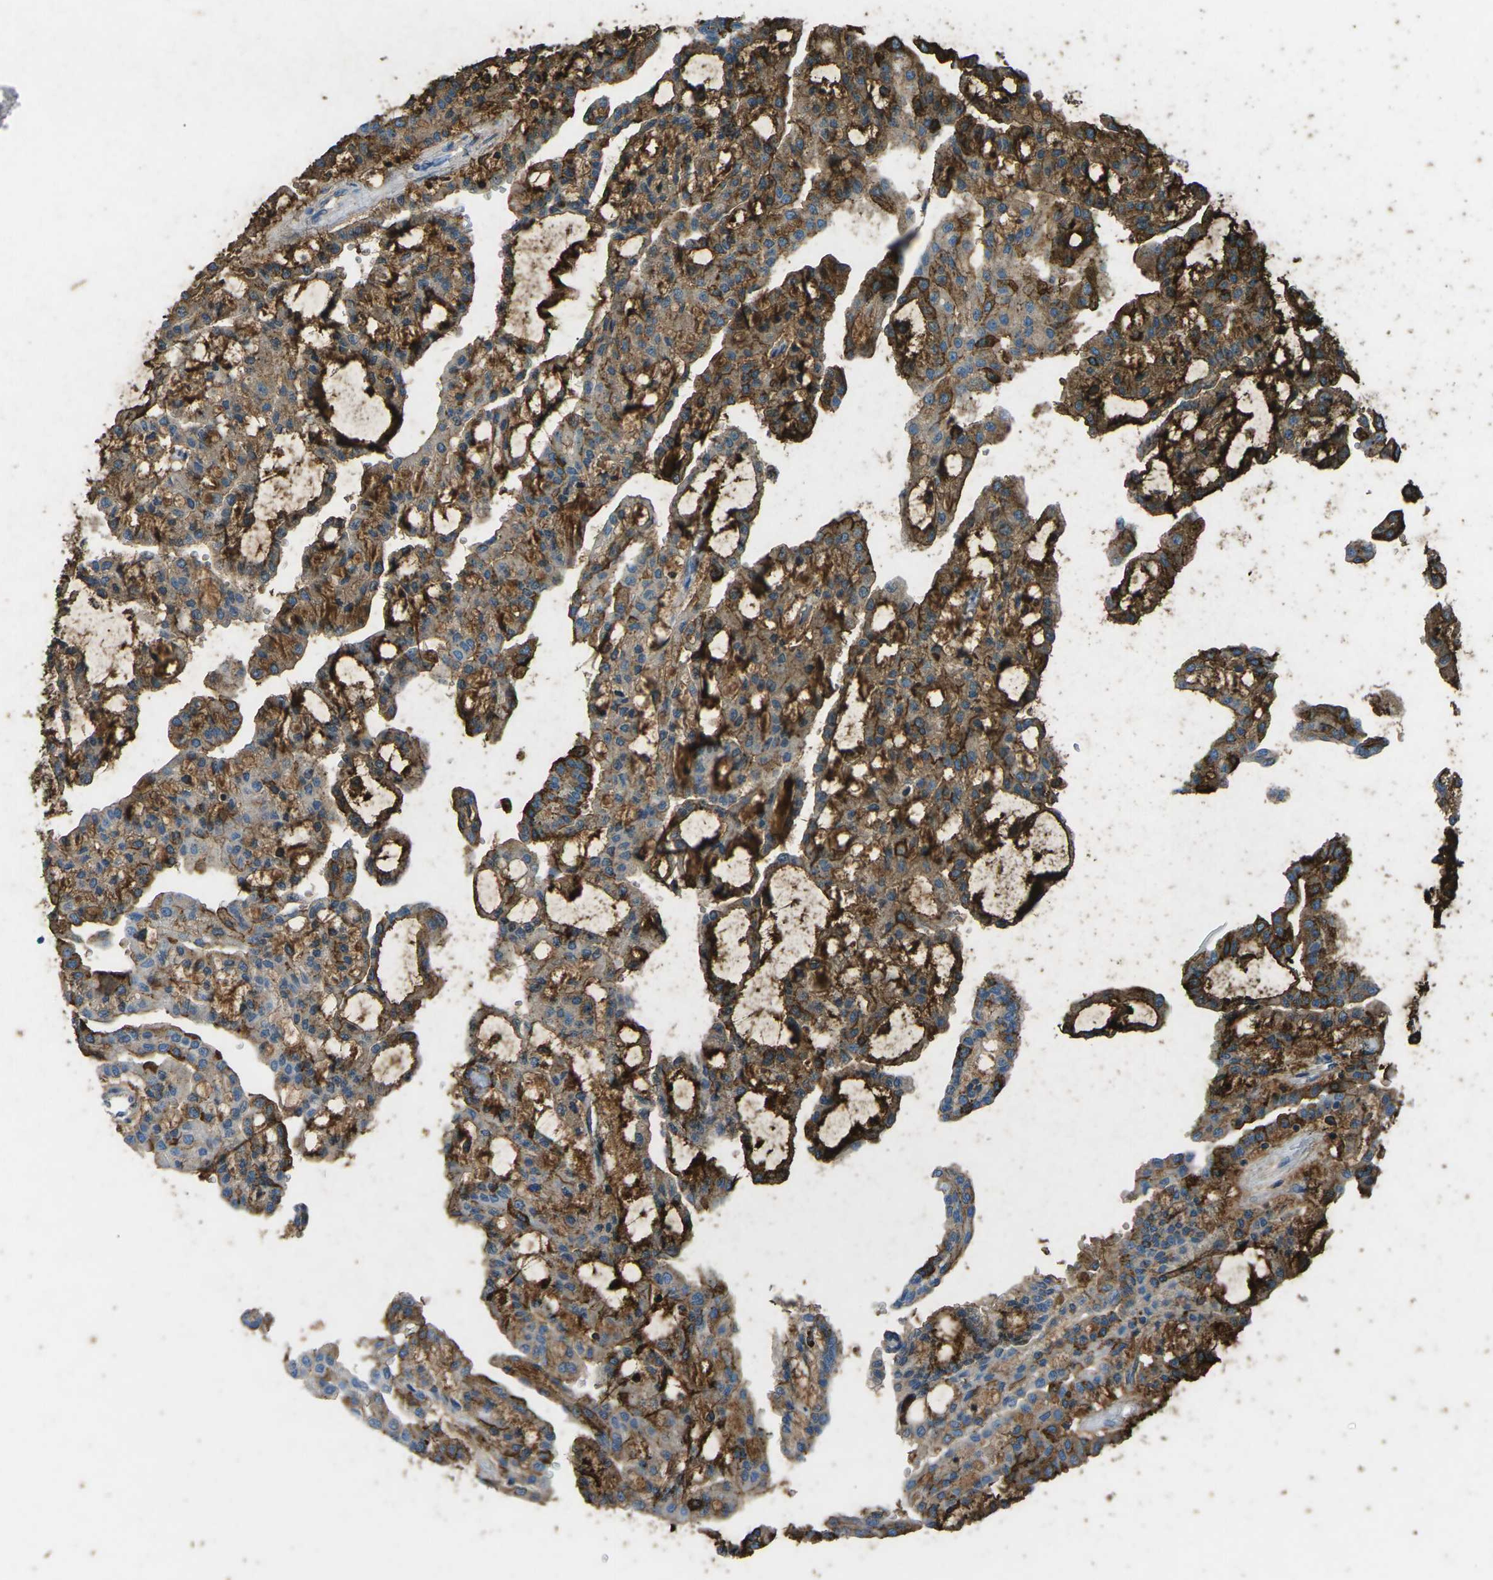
{"staining": {"intensity": "moderate", "quantity": ">75%", "location": "cytoplasmic/membranous"}, "tissue": "renal cancer", "cell_type": "Tumor cells", "image_type": "cancer", "snomed": [{"axis": "morphology", "description": "Adenocarcinoma, NOS"}, {"axis": "topography", "description": "Kidney"}], "caption": "Immunohistochemistry of renal cancer (adenocarcinoma) demonstrates medium levels of moderate cytoplasmic/membranous positivity in about >75% of tumor cells.", "gene": "CTAGE1", "patient": {"sex": "male", "age": 63}}